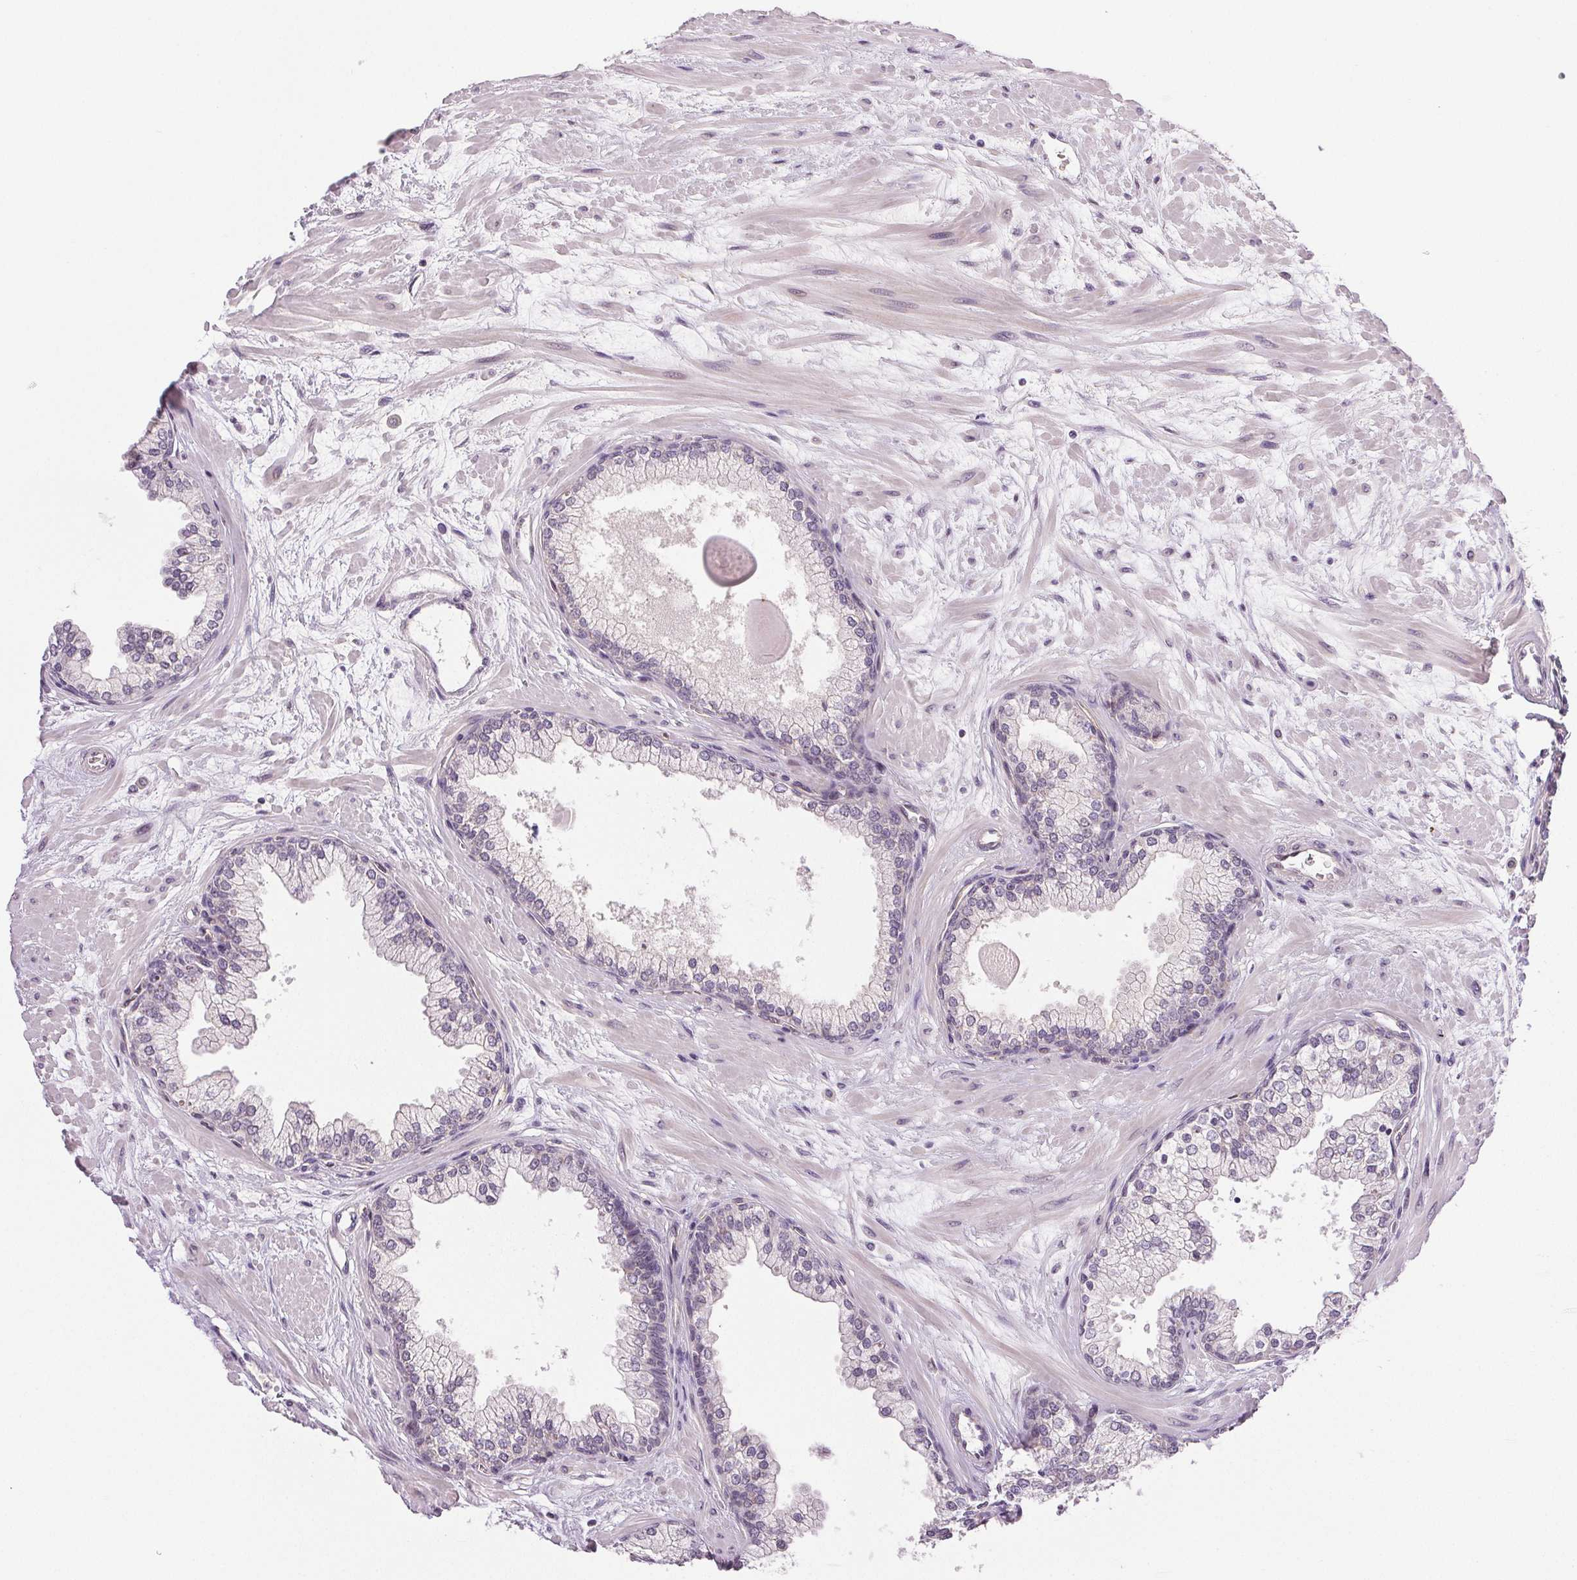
{"staining": {"intensity": "negative", "quantity": "none", "location": "none"}, "tissue": "prostate", "cell_type": "Glandular cells", "image_type": "normal", "snomed": [{"axis": "morphology", "description": "Normal tissue, NOS"}, {"axis": "topography", "description": "Prostate"}, {"axis": "topography", "description": "Peripheral nerve tissue"}], "caption": "A high-resolution image shows immunohistochemistry (IHC) staining of normal prostate, which shows no significant expression in glandular cells.", "gene": "PLCB1", "patient": {"sex": "male", "age": 61}}